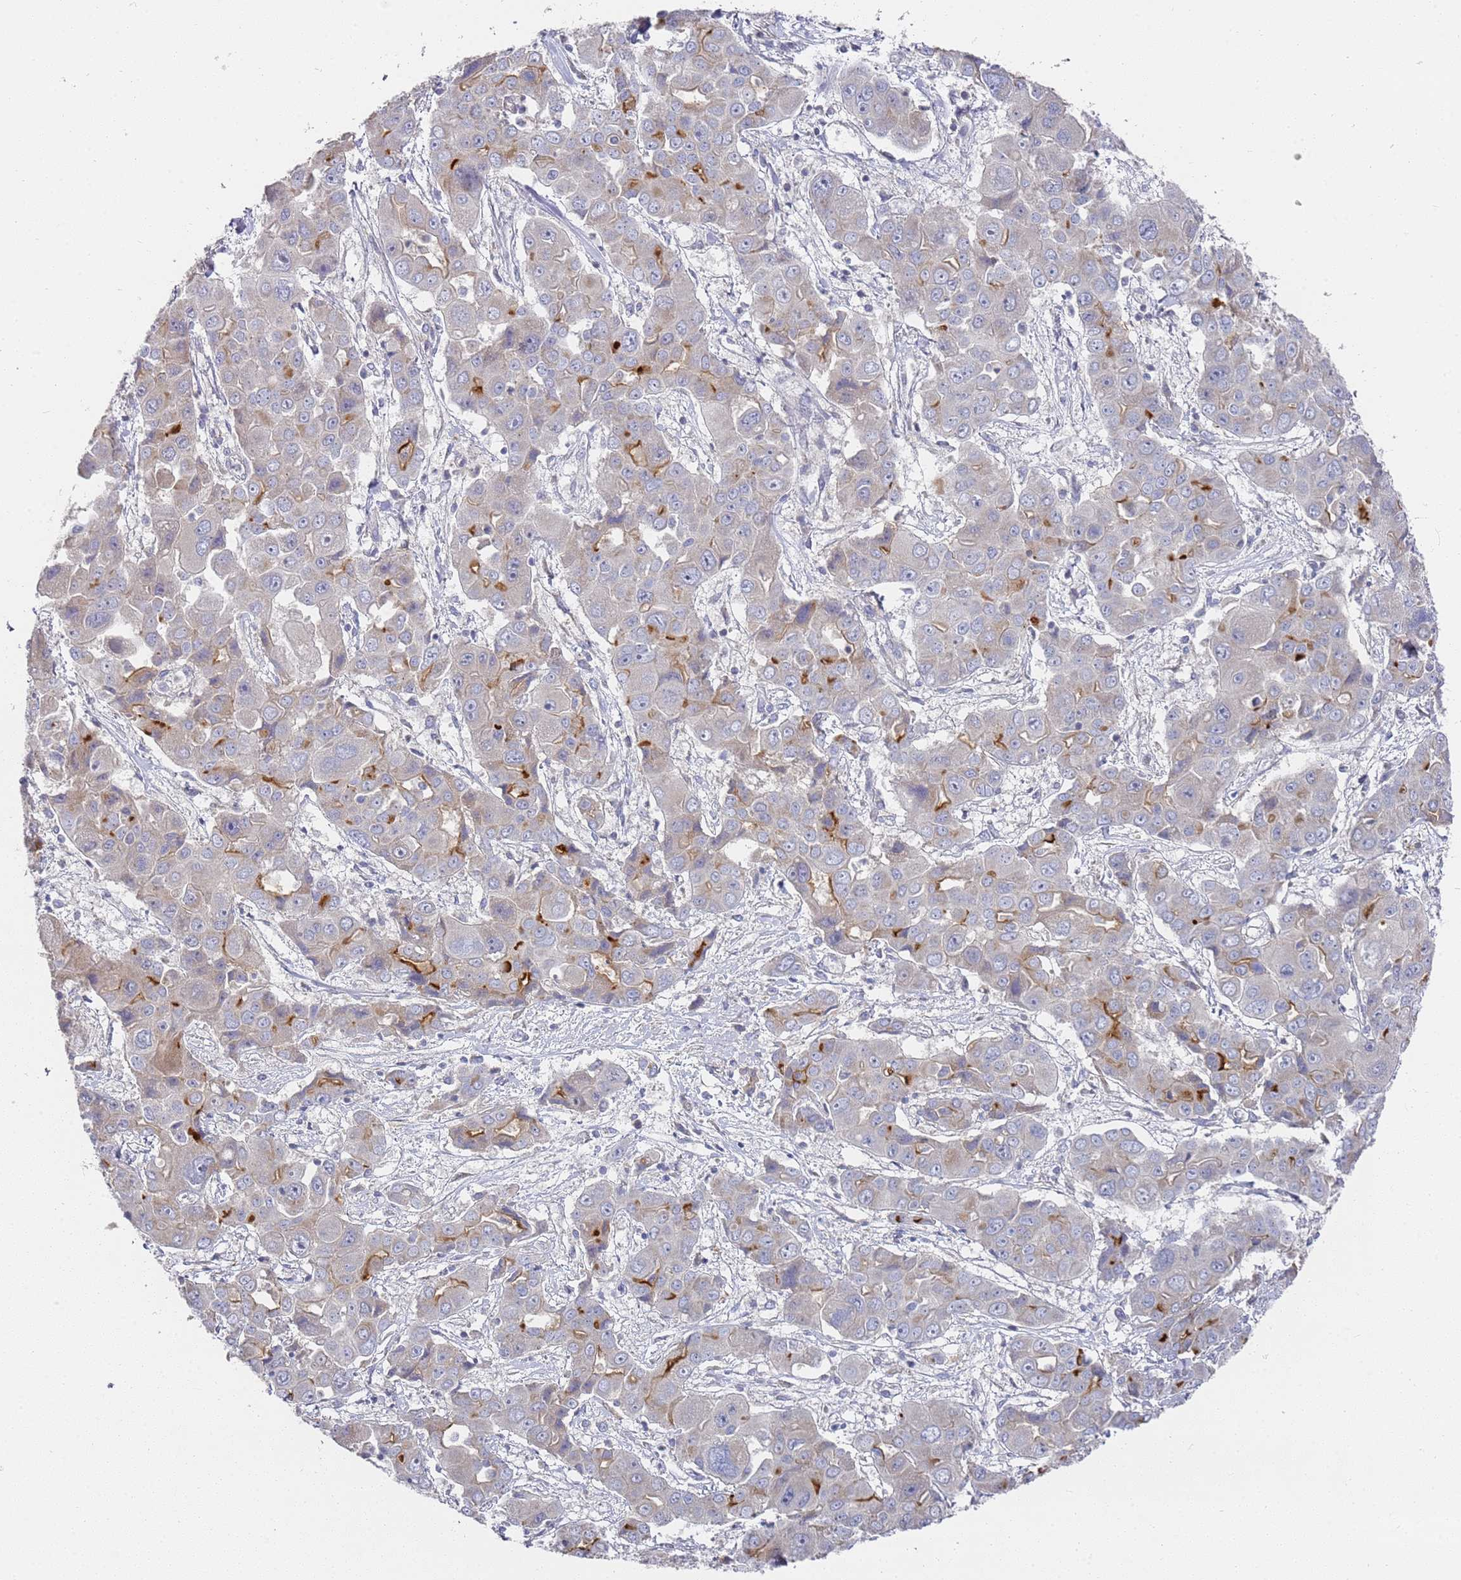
{"staining": {"intensity": "weak", "quantity": "<25%", "location": "cytoplasmic/membranous"}, "tissue": "liver cancer", "cell_type": "Tumor cells", "image_type": "cancer", "snomed": [{"axis": "morphology", "description": "Cholangiocarcinoma"}, {"axis": "topography", "description": "Liver"}], "caption": "DAB immunohistochemical staining of liver cancer shows no significant expression in tumor cells. (Brightfield microscopy of DAB (3,3'-diaminobenzidine) immunohistochemistry (IHC) at high magnification).", "gene": "SCAPER", "patient": {"sex": "male", "age": 67}}